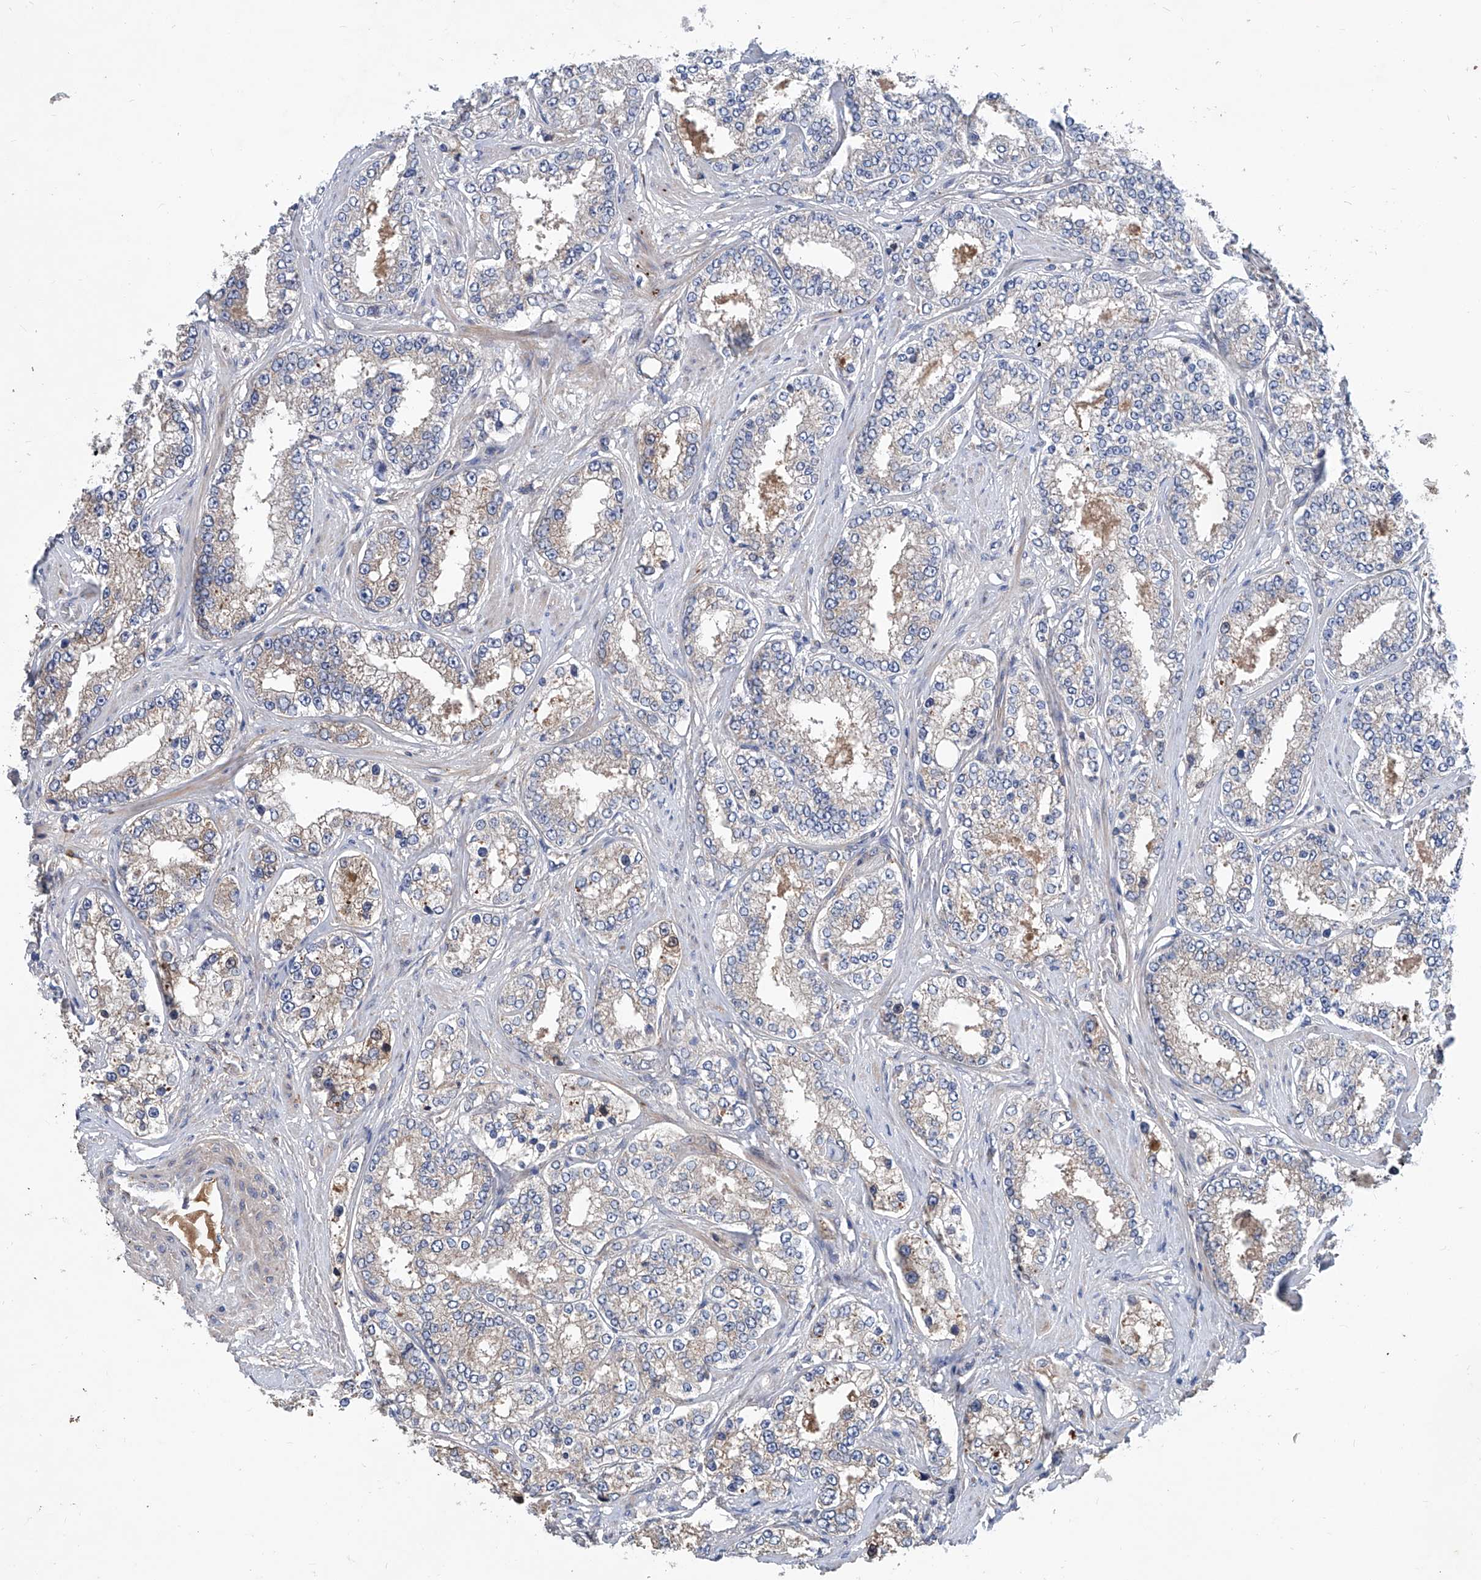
{"staining": {"intensity": "weak", "quantity": "25%-75%", "location": "cytoplasmic/membranous"}, "tissue": "prostate cancer", "cell_type": "Tumor cells", "image_type": "cancer", "snomed": [{"axis": "morphology", "description": "Normal tissue, NOS"}, {"axis": "morphology", "description": "Adenocarcinoma, High grade"}, {"axis": "topography", "description": "Prostate"}], "caption": "Weak cytoplasmic/membranous protein staining is present in about 25%-75% of tumor cells in prostate cancer (adenocarcinoma (high-grade)).", "gene": "ASCC3", "patient": {"sex": "male", "age": 83}}